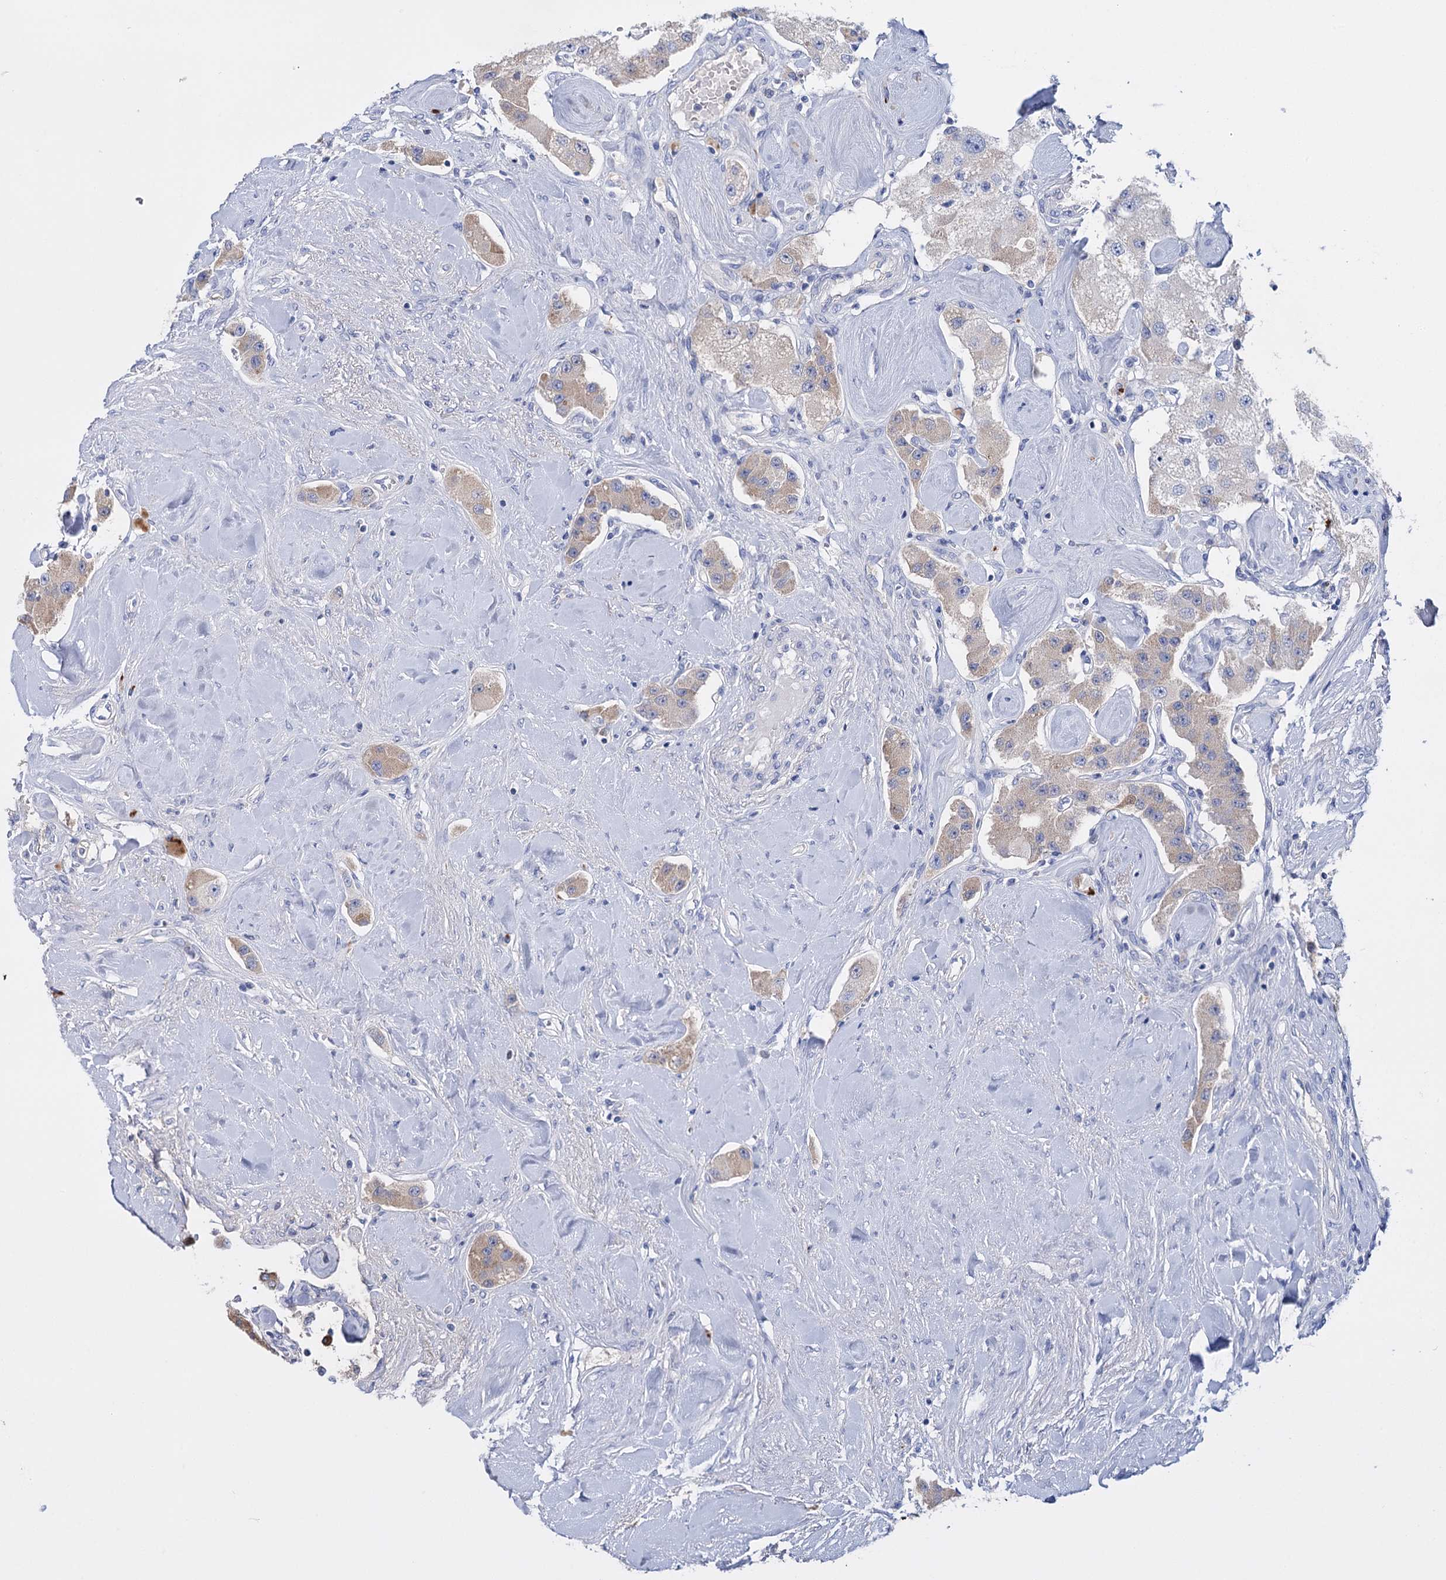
{"staining": {"intensity": "weak", "quantity": "25%-75%", "location": "cytoplasmic/membranous"}, "tissue": "carcinoid", "cell_type": "Tumor cells", "image_type": "cancer", "snomed": [{"axis": "morphology", "description": "Carcinoid, malignant, NOS"}, {"axis": "topography", "description": "Pancreas"}], "caption": "Immunohistochemical staining of carcinoid displays low levels of weak cytoplasmic/membranous protein expression in about 25%-75% of tumor cells. (Stains: DAB (3,3'-diaminobenzidine) in brown, nuclei in blue, Microscopy: brightfield microscopy at high magnification).", "gene": "FBXW12", "patient": {"sex": "male", "age": 41}}